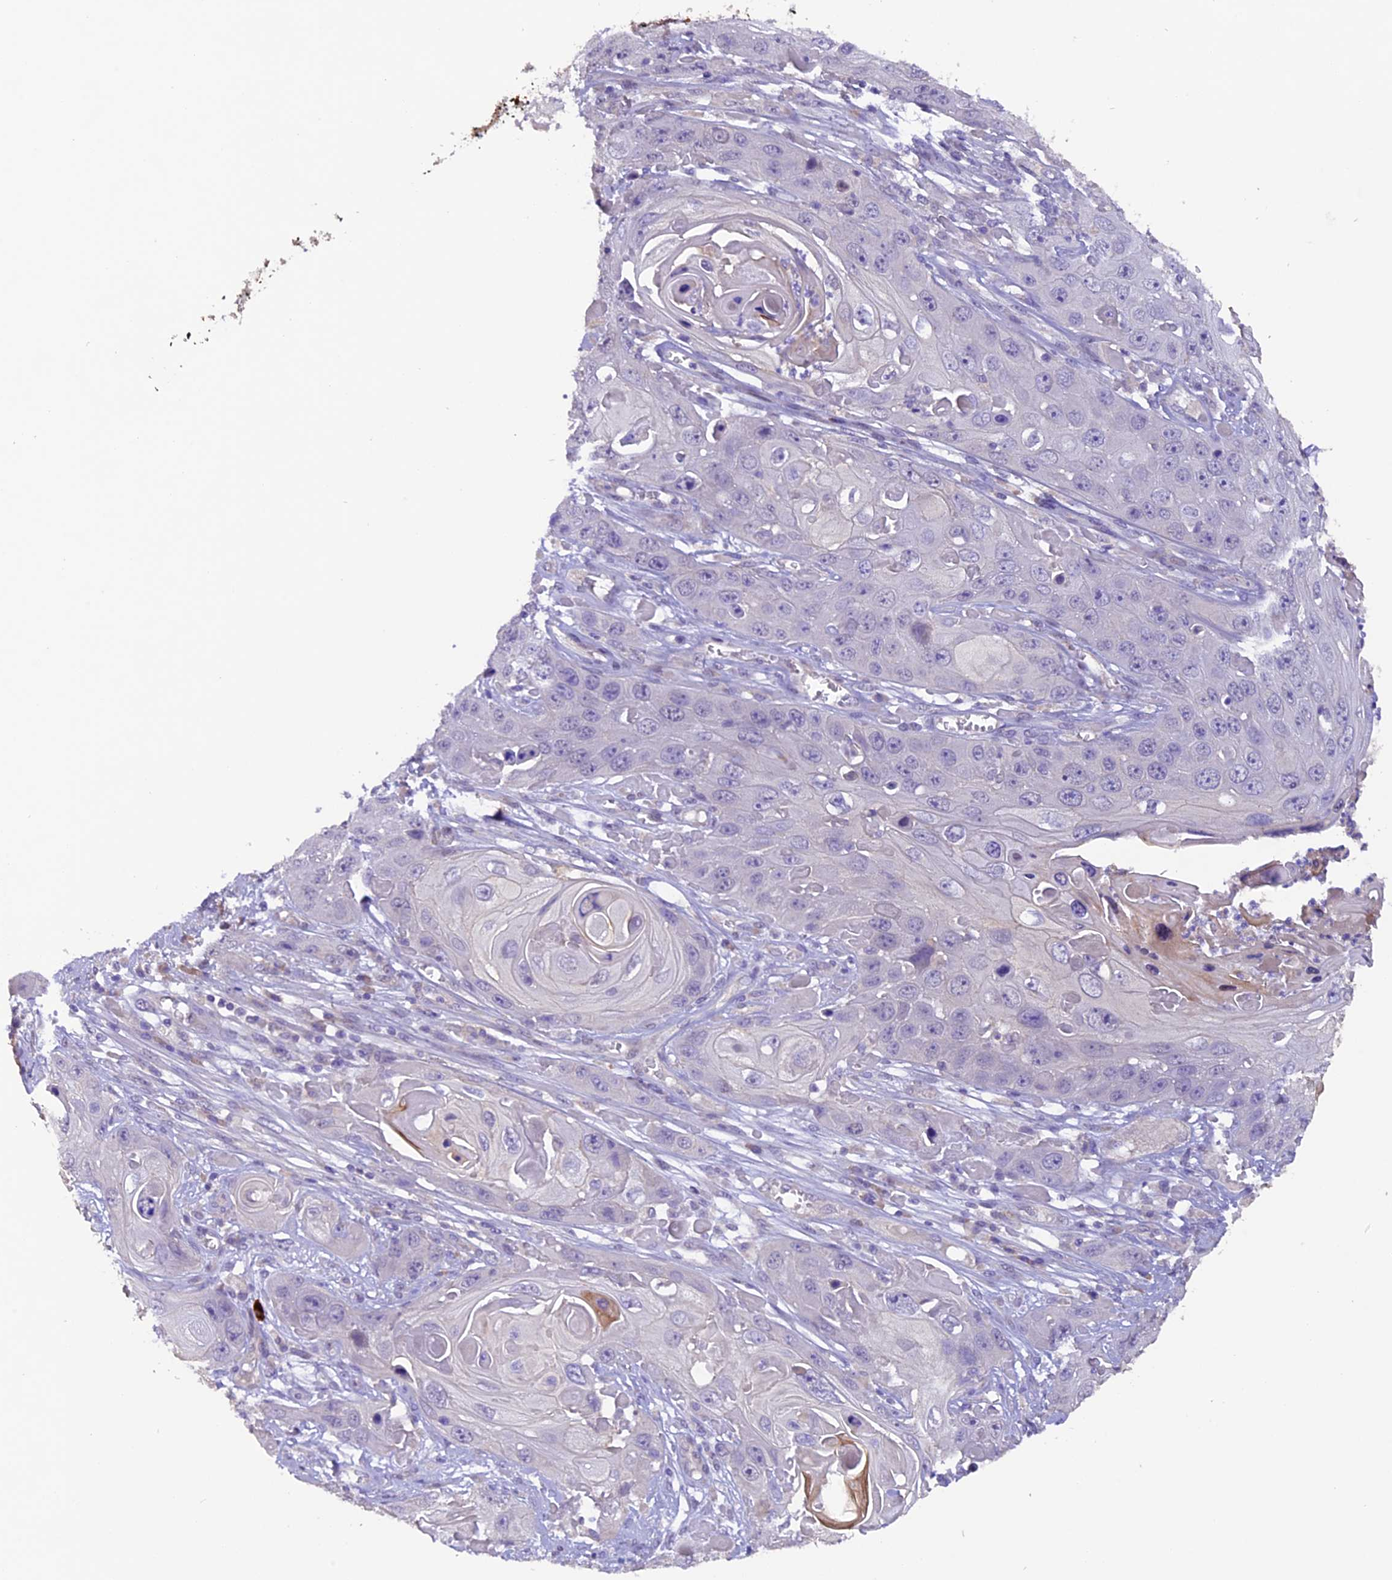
{"staining": {"intensity": "moderate", "quantity": "<25%", "location": "cytoplasmic/membranous"}, "tissue": "skin cancer", "cell_type": "Tumor cells", "image_type": "cancer", "snomed": [{"axis": "morphology", "description": "Squamous cell carcinoma, NOS"}, {"axis": "topography", "description": "Skin"}], "caption": "A low amount of moderate cytoplasmic/membranous staining is appreciated in about <25% of tumor cells in skin cancer tissue.", "gene": "NCK2", "patient": {"sex": "male", "age": 55}}